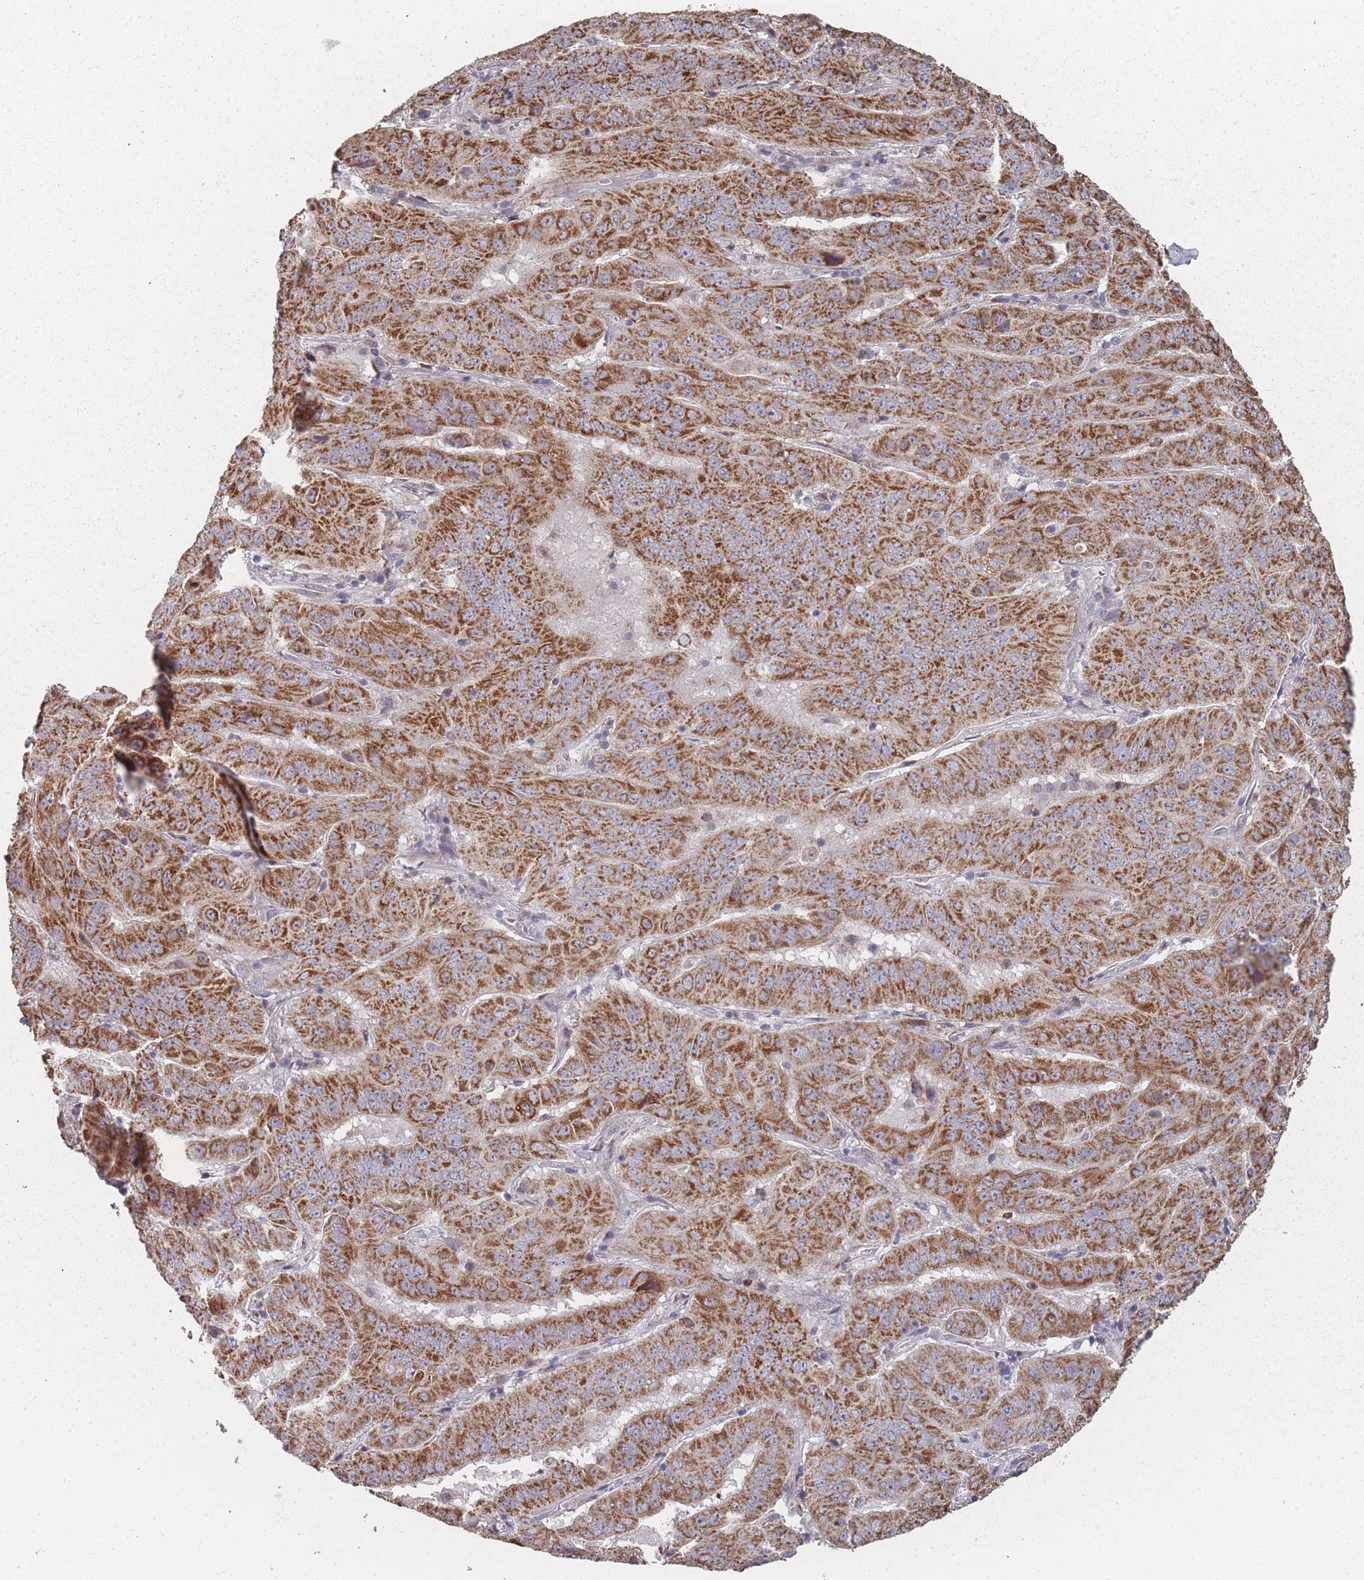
{"staining": {"intensity": "strong", "quantity": ">75%", "location": "cytoplasmic/membranous"}, "tissue": "pancreatic cancer", "cell_type": "Tumor cells", "image_type": "cancer", "snomed": [{"axis": "morphology", "description": "Adenocarcinoma, NOS"}, {"axis": "topography", "description": "Pancreas"}], "caption": "Immunohistochemistry (IHC) of human adenocarcinoma (pancreatic) demonstrates high levels of strong cytoplasmic/membranous staining in about >75% of tumor cells.", "gene": "PSMB3", "patient": {"sex": "male", "age": 63}}